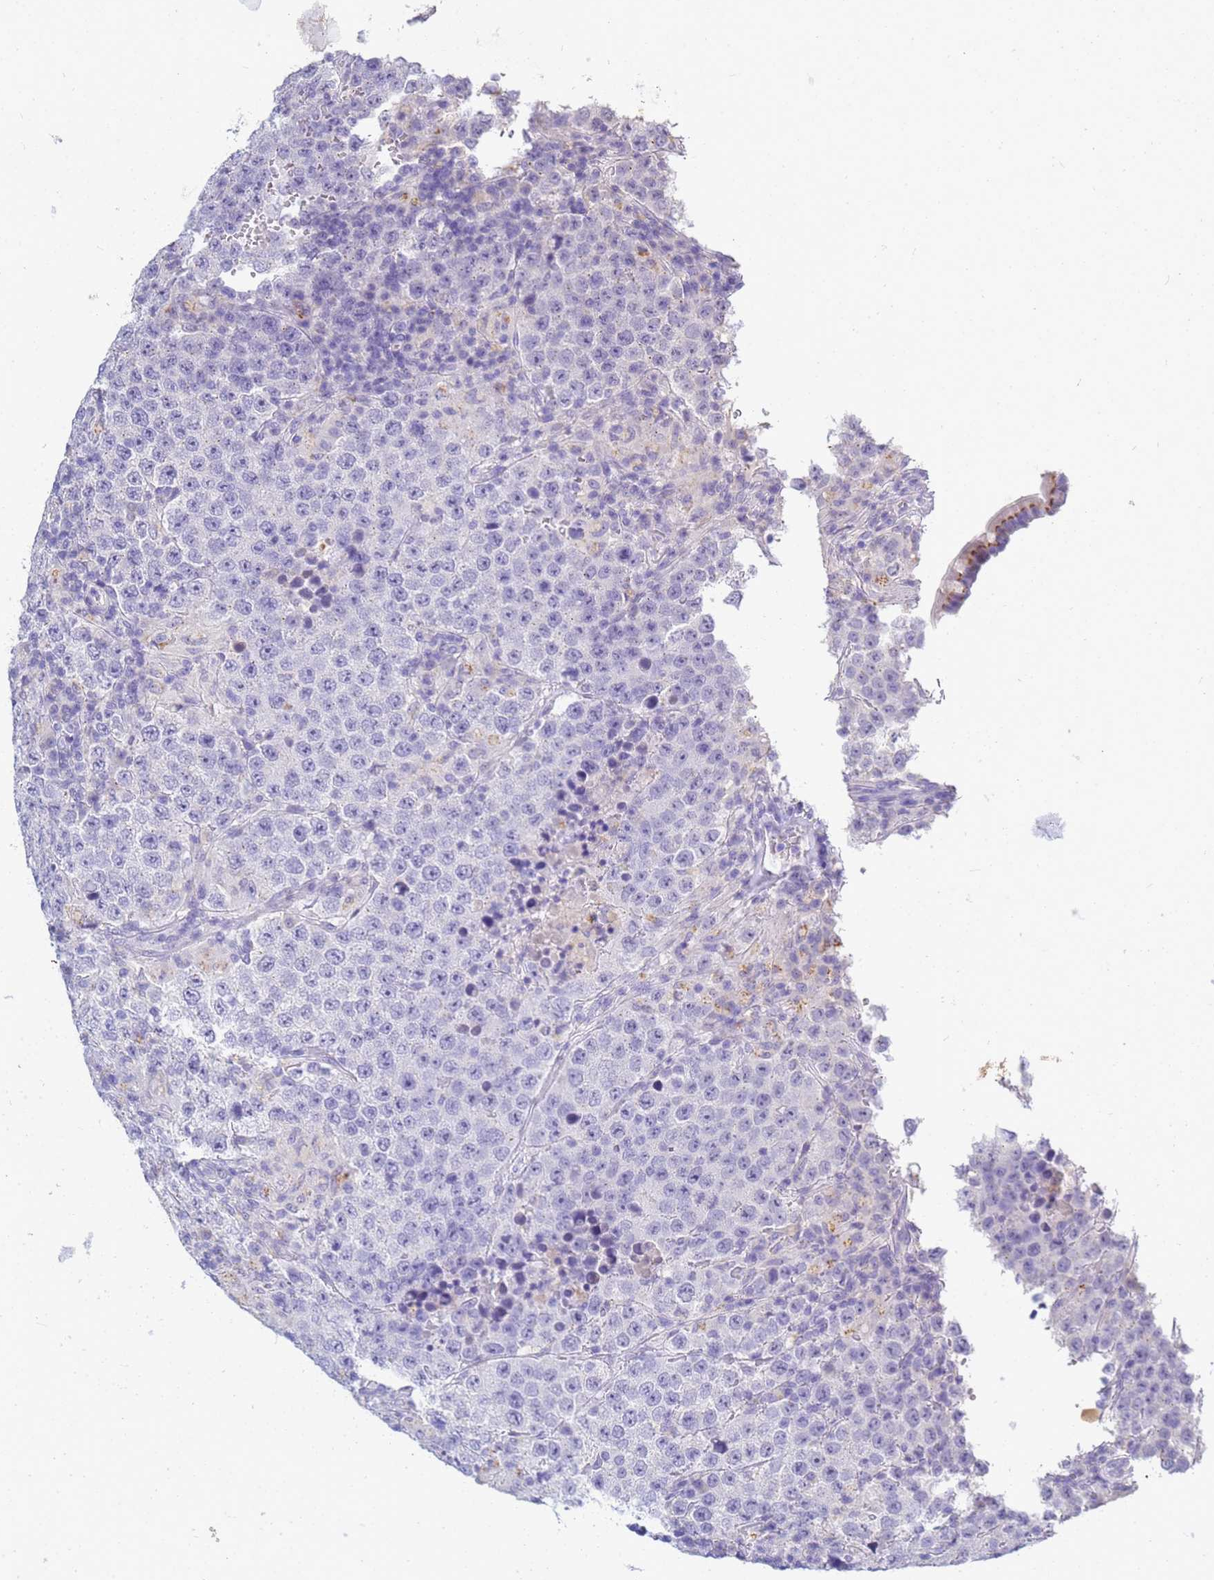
{"staining": {"intensity": "negative", "quantity": "none", "location": "none"}, "tissue": "testis cancer", "cell_type": "Tumor cells", "image_type": "cancer", "snomed": [{"axis": "morphology", "description": "Normal tissue, NOS"}, {"axis": "morphology", "description": "Urothelial carcinoma, High grade"}, {"axis": "morphology", "description": "Seminoma, NOS"}, {"axis": "morphology", "description": "Carcinoma, Embryonal, NOS"}, {"axis": "topography", "description": "Urinary bladder"}, {"axis": "topography", "description": "Testis"}], "caption": "High magnification brightfield microscopy of testis high-grade urothelial carcinoma stained with DAB (3,3'-diaminobenzidine) (brown) and counterstained with hematoxylin (blue): tumor cells show no significant positivity.", "gene": "B3GNT8", "patient": {"sex": "male", "age": 41}}